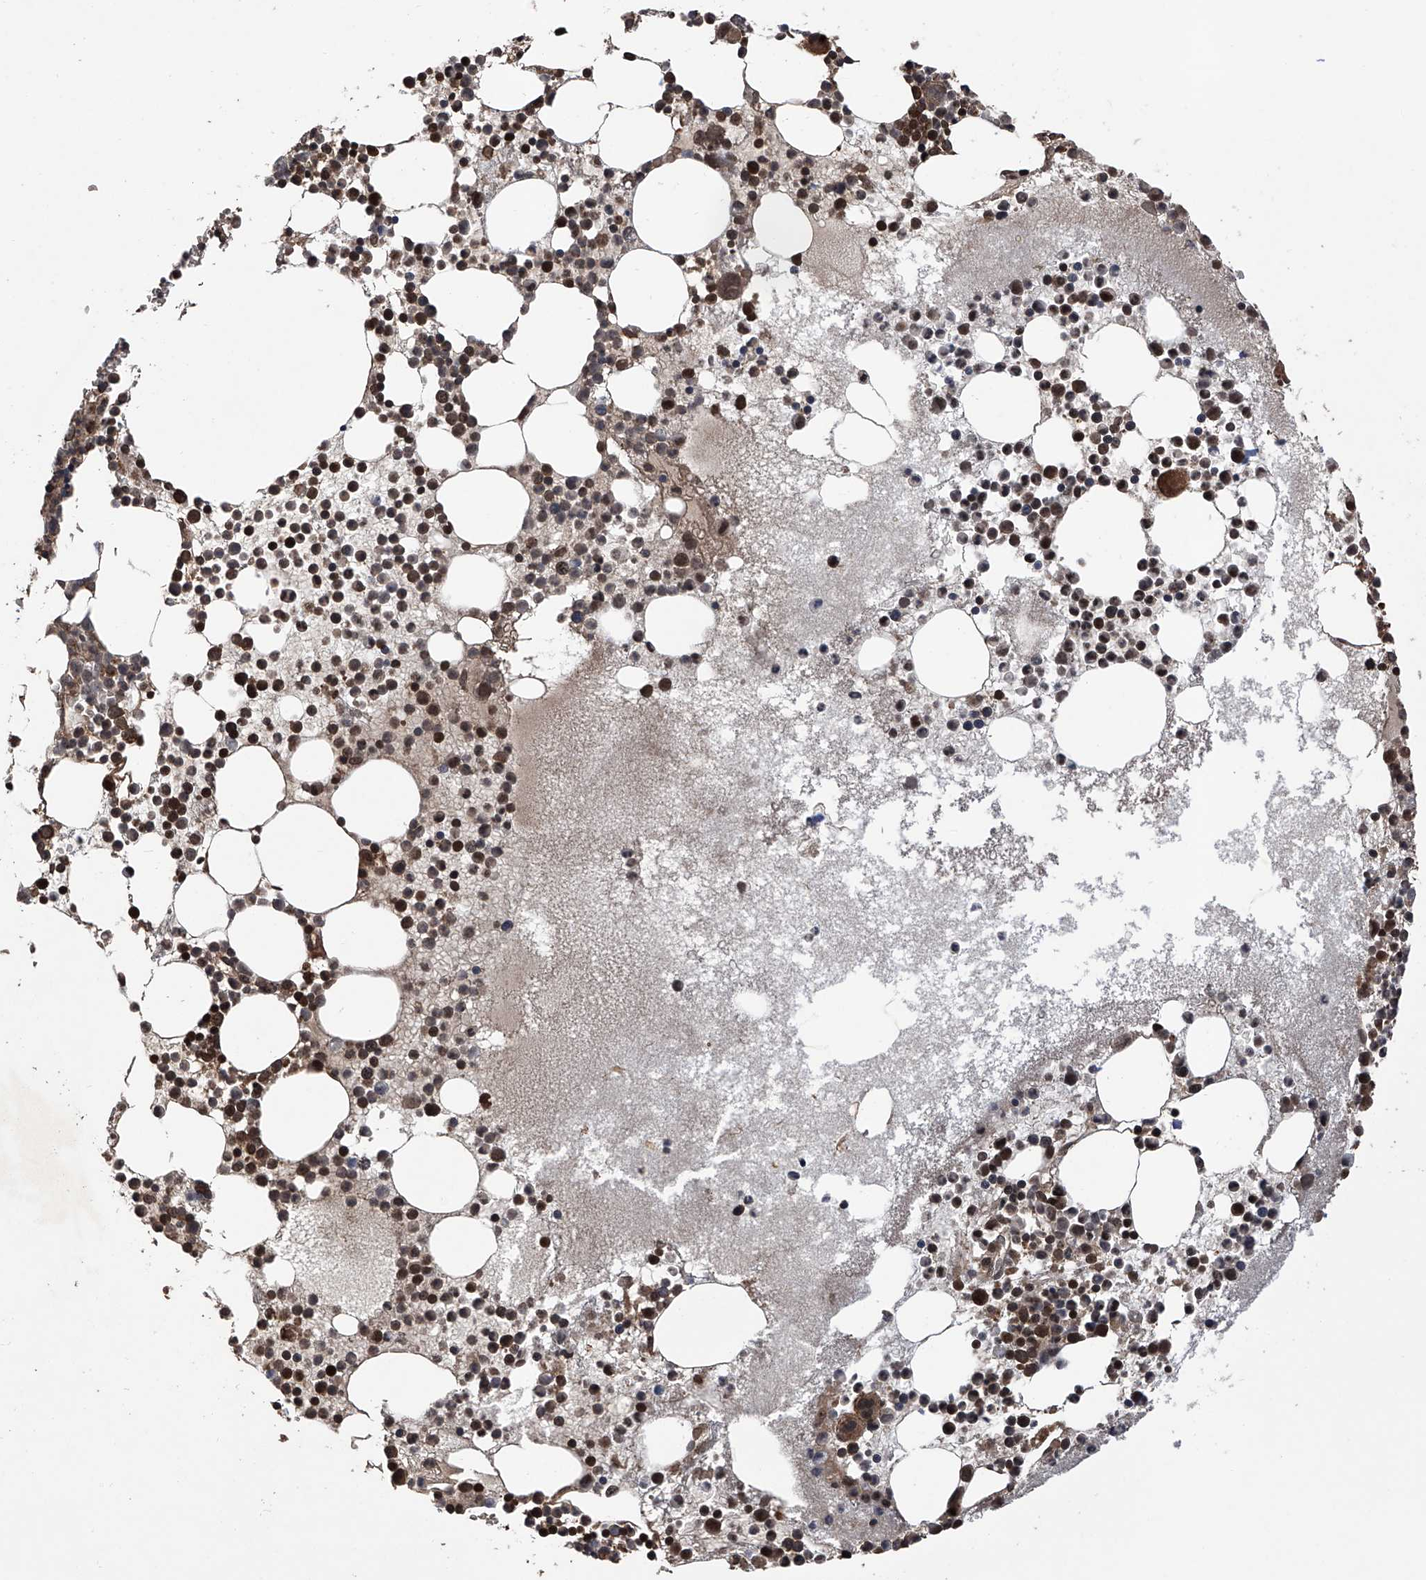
{"staining": {"intensity": "strong", "quantity": ">75%", "location": "cytoplasmic/membranous,nuclear"}, "tissue": "bone marrow", "cell_type": "Hematopoietic cells", "image_type": "normal", "snomed": [{"axis": "morphology", "description": "Normal tissue, NOS"}, {"axis": "topography", "description": "Bone marrow"}], "caption": "Benign bone marrow was stained to show a protein in brown. There is high levels of strong cytoplasmic/membranous,nuclear positivity in approximately >75% of hematopoietic cells.", "gene": "LYSMD4", "patient": {"sex": "female", "age": 78}}